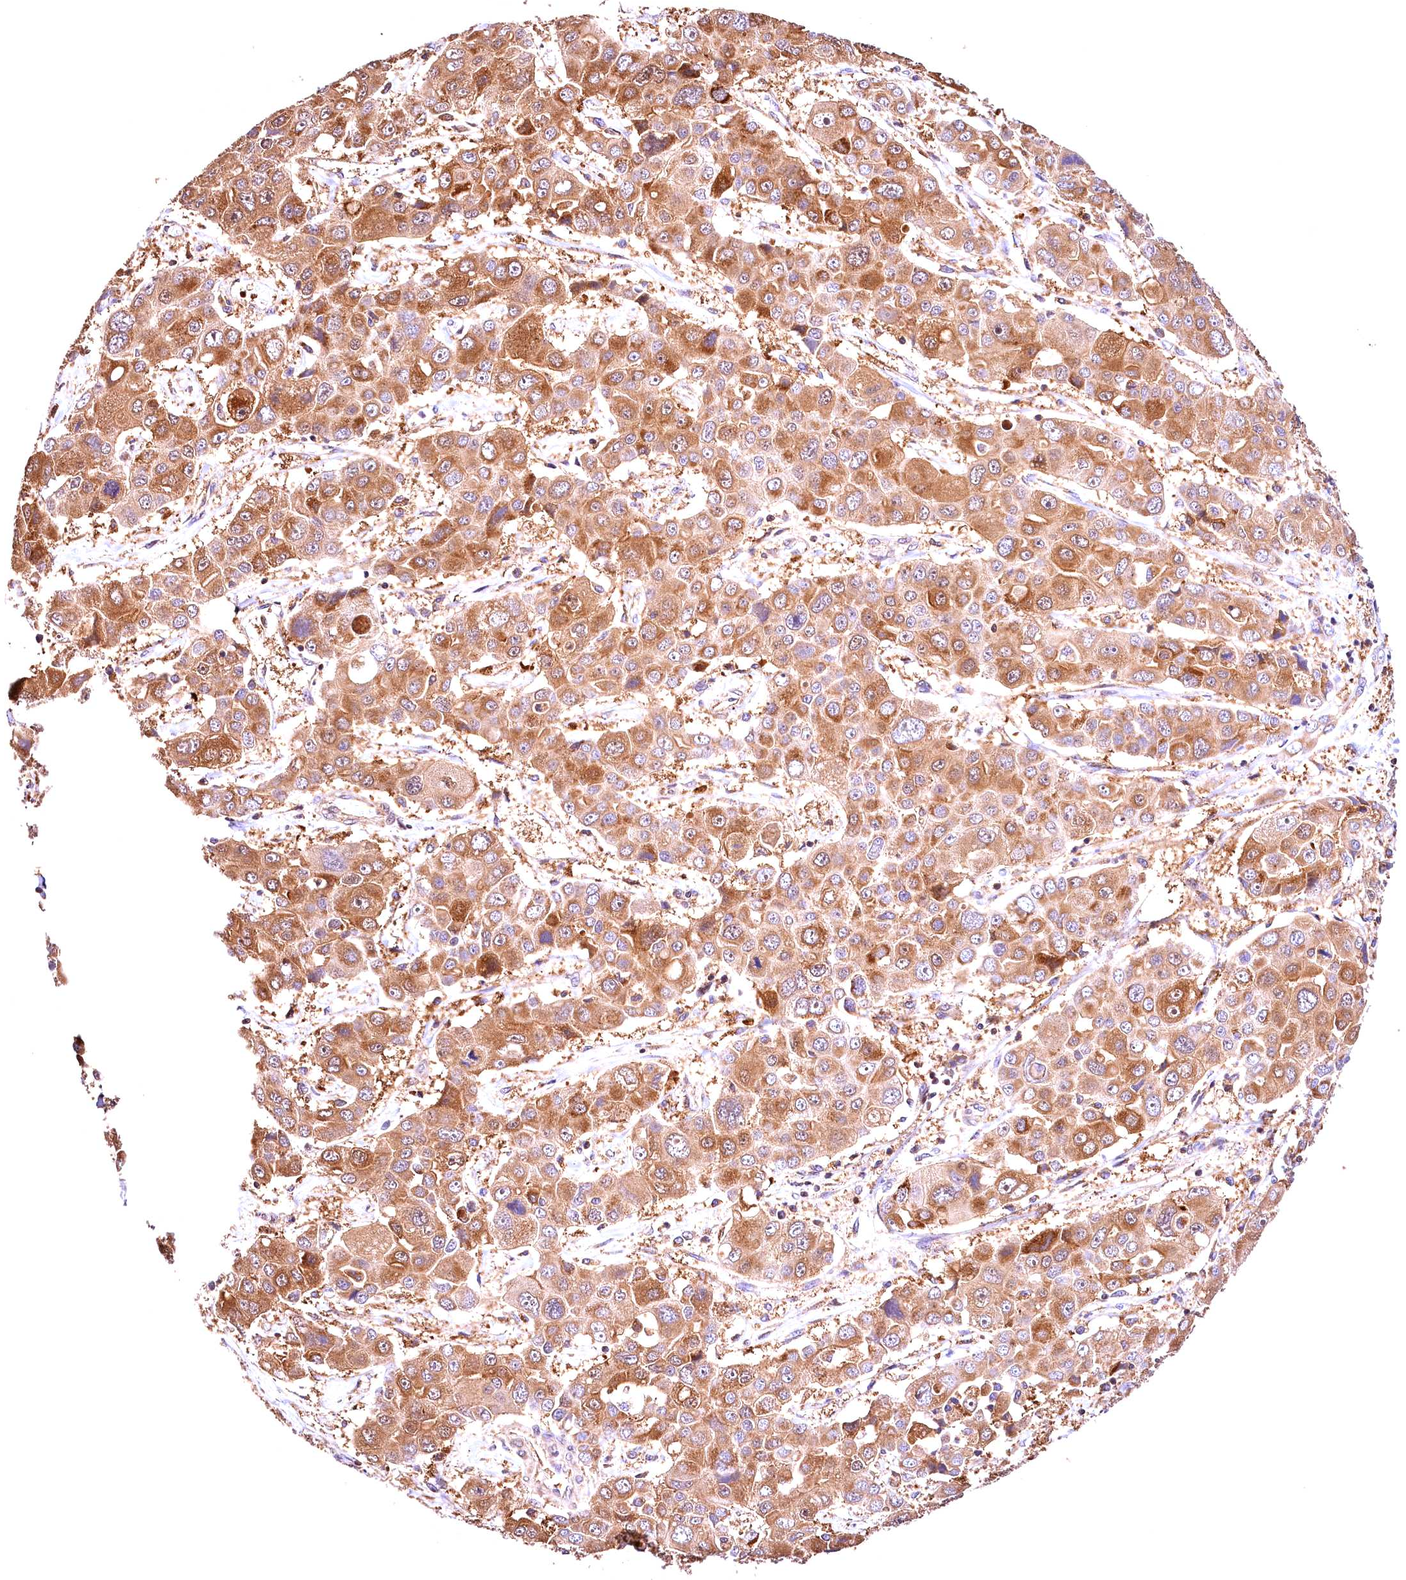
{"staining": {"intensity": "moderate", "quantity": ">75%", "location": "cytoplasmic/membranous"}, "tissue": "liver cancer", "cell_type": "Tumor cells", "image_type": "cancer", "snomed": [{"axis": "morphology", "description": "Cholangiocarcinoma"}, {"axis": "topography", "description": "Liver"}], "caption": "Moderate cytoplasmic/membranous staining for a protein is seen in about >75% of tumor cells of liver cholangiocarcinoma using immunohistochemistry.", "gene": "KPTN", "patient": {"sex": "male", "age": 67}}